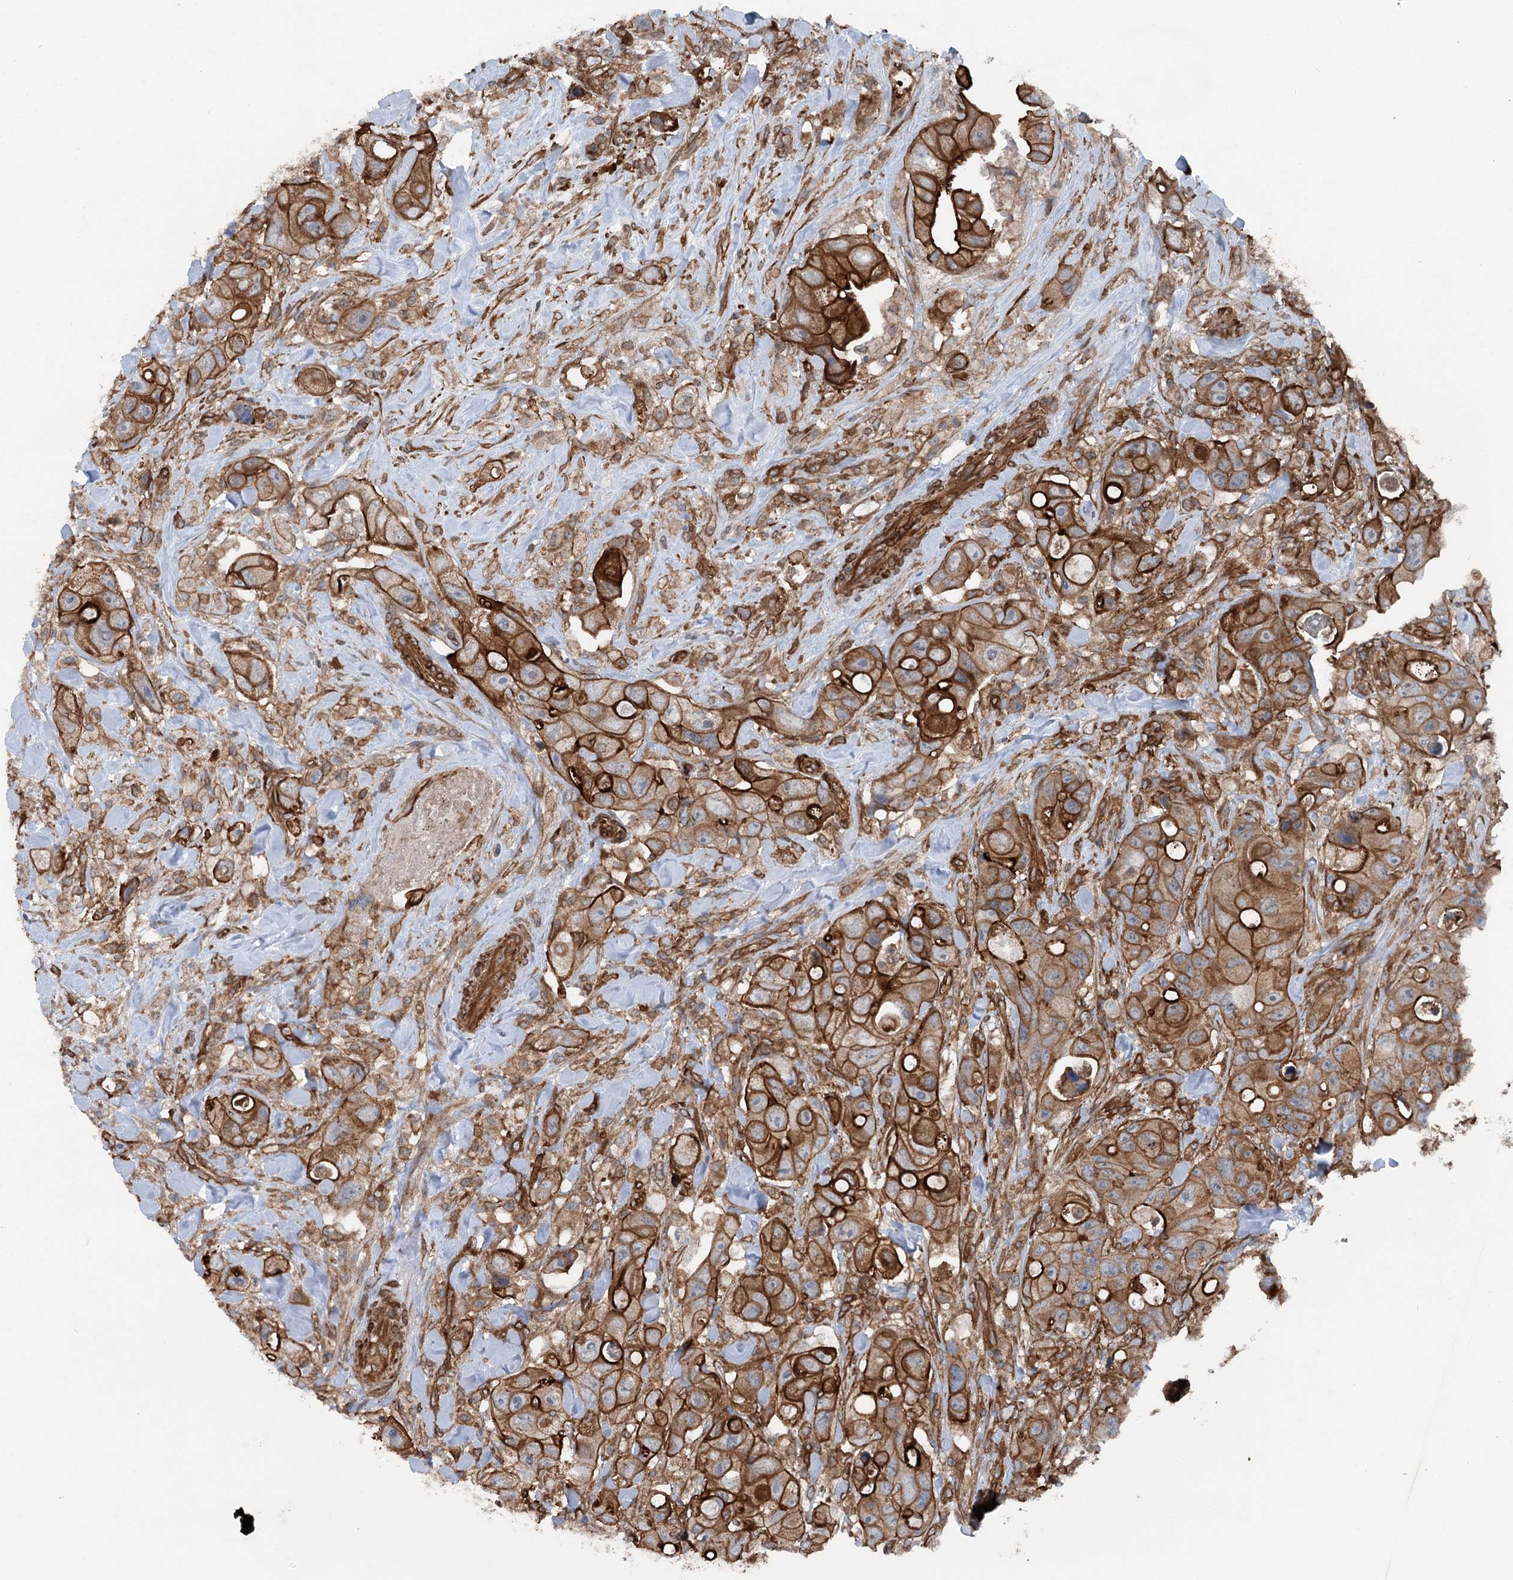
{"staining": {"intensity": "strong", "quantity": ">75%", "location": "cytoplasmic/membranous"}, "tissue": "colorectal cancer", "cell_type": "Tumor cells", "image_type": "cancer", "snomed": [{"axis": "morphology", "description": "Adenocarcinoma, NOS"}, {"axis": "topography", "description": "Colon"}], "caption": "This image exhibits immunohistochemistry (IHC) staining of colorectal adenocarcinoma, with high strong cytoplasmic/membranous expression in about >75% of tumor cells.", "gene": "IQSEC1", "patient": {"sex": "female", "age": 46}}